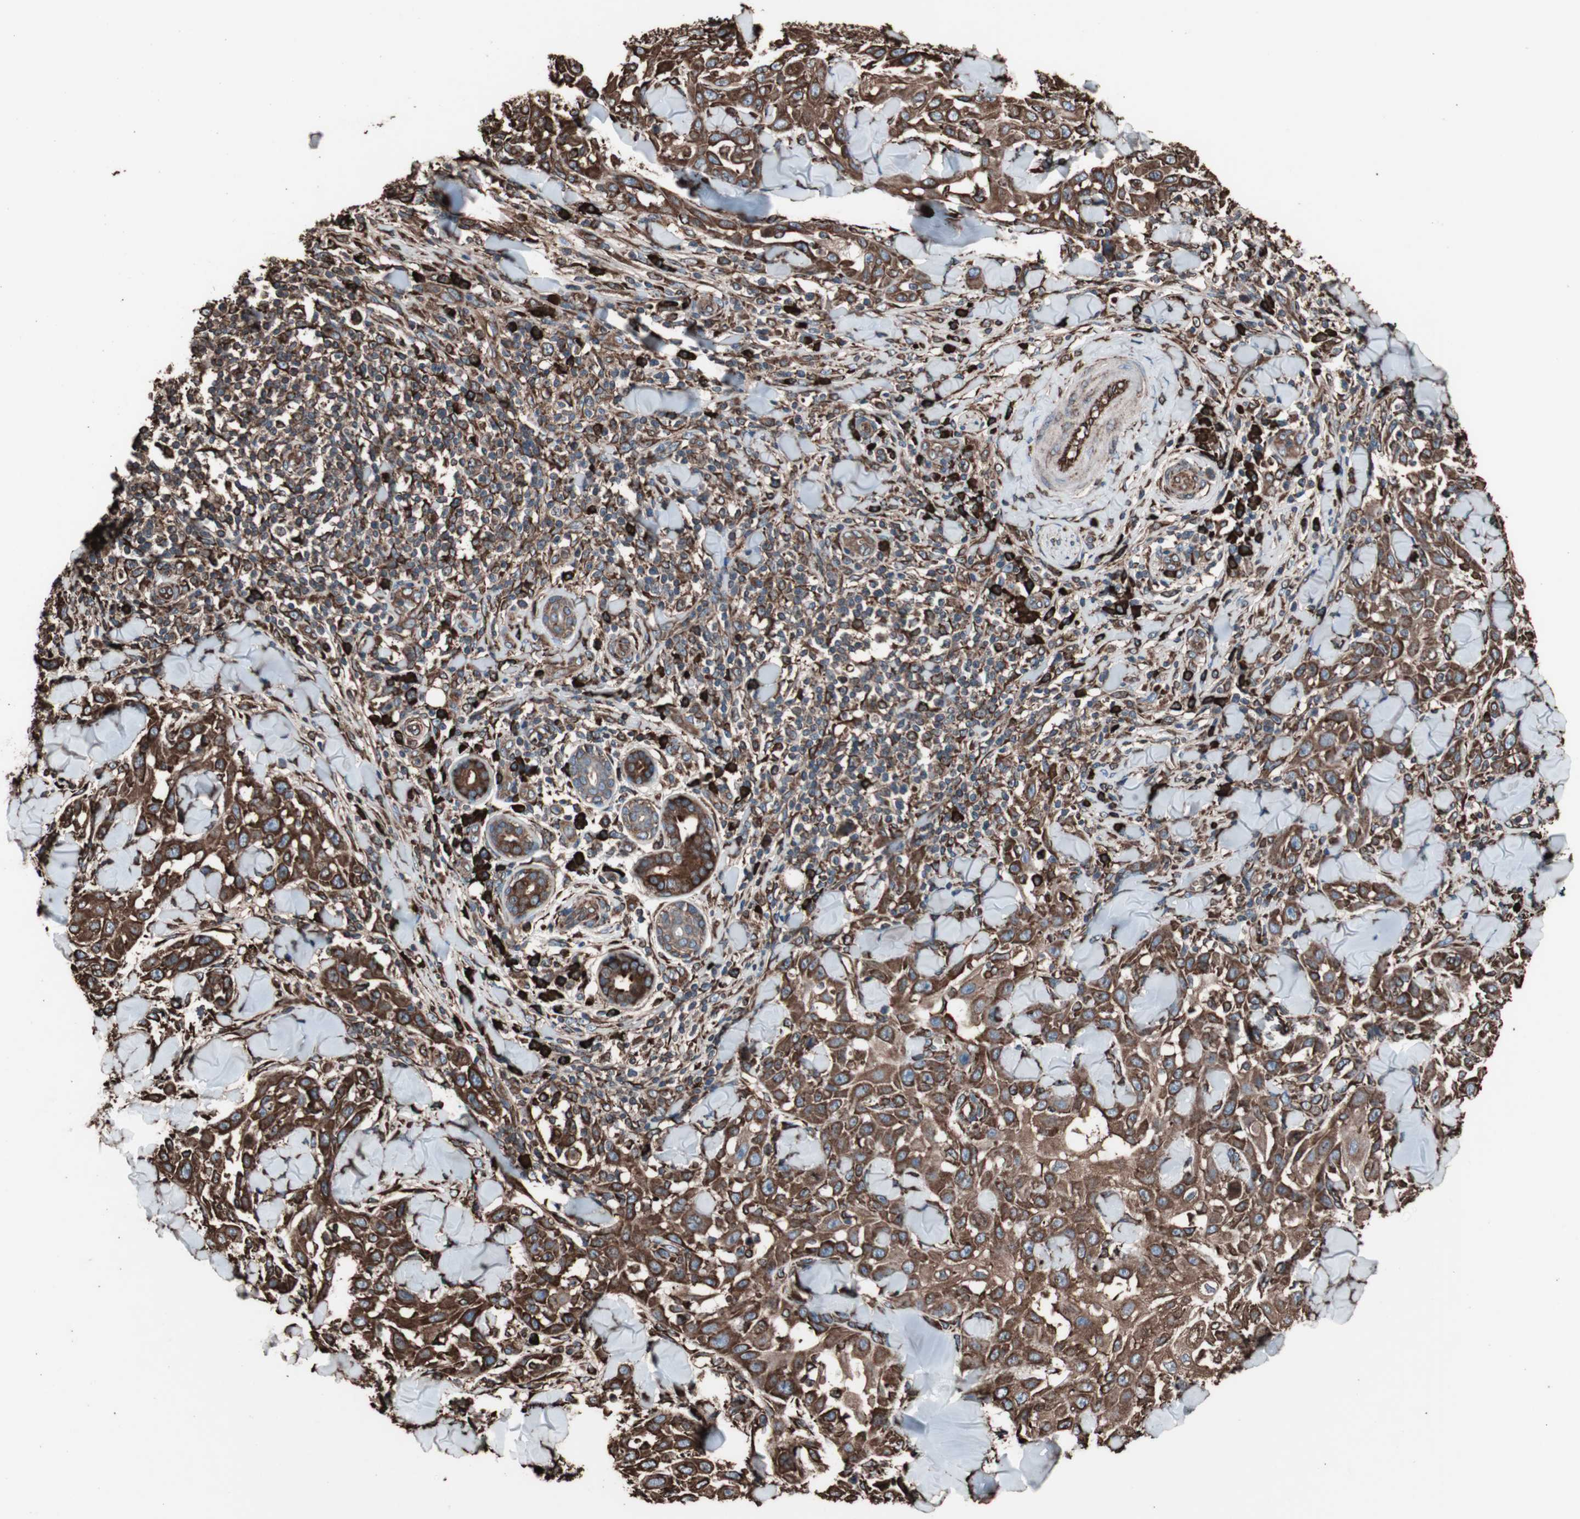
{"staining": {"intensity": "strong", "quantity": ">75%", "location": "cytoplasmic/membranous"}, "tissue": "skin cancer", "cell_type": "Tumor cells", "image_type": "cancer", "snomed": [{"axis": "morphology", "description": "Squamous cell carcinoma, NOS"}, {"axis": "topography", "description": "Skin"}], "caption": "A brown stain shows strong cytoplasmic/membranous positivity of a protein in human skin cancer (squamous cell carcinoma) tumor cells.", "gene": "HSP90B1", "patient": {"sex": "male", "age": 24}}